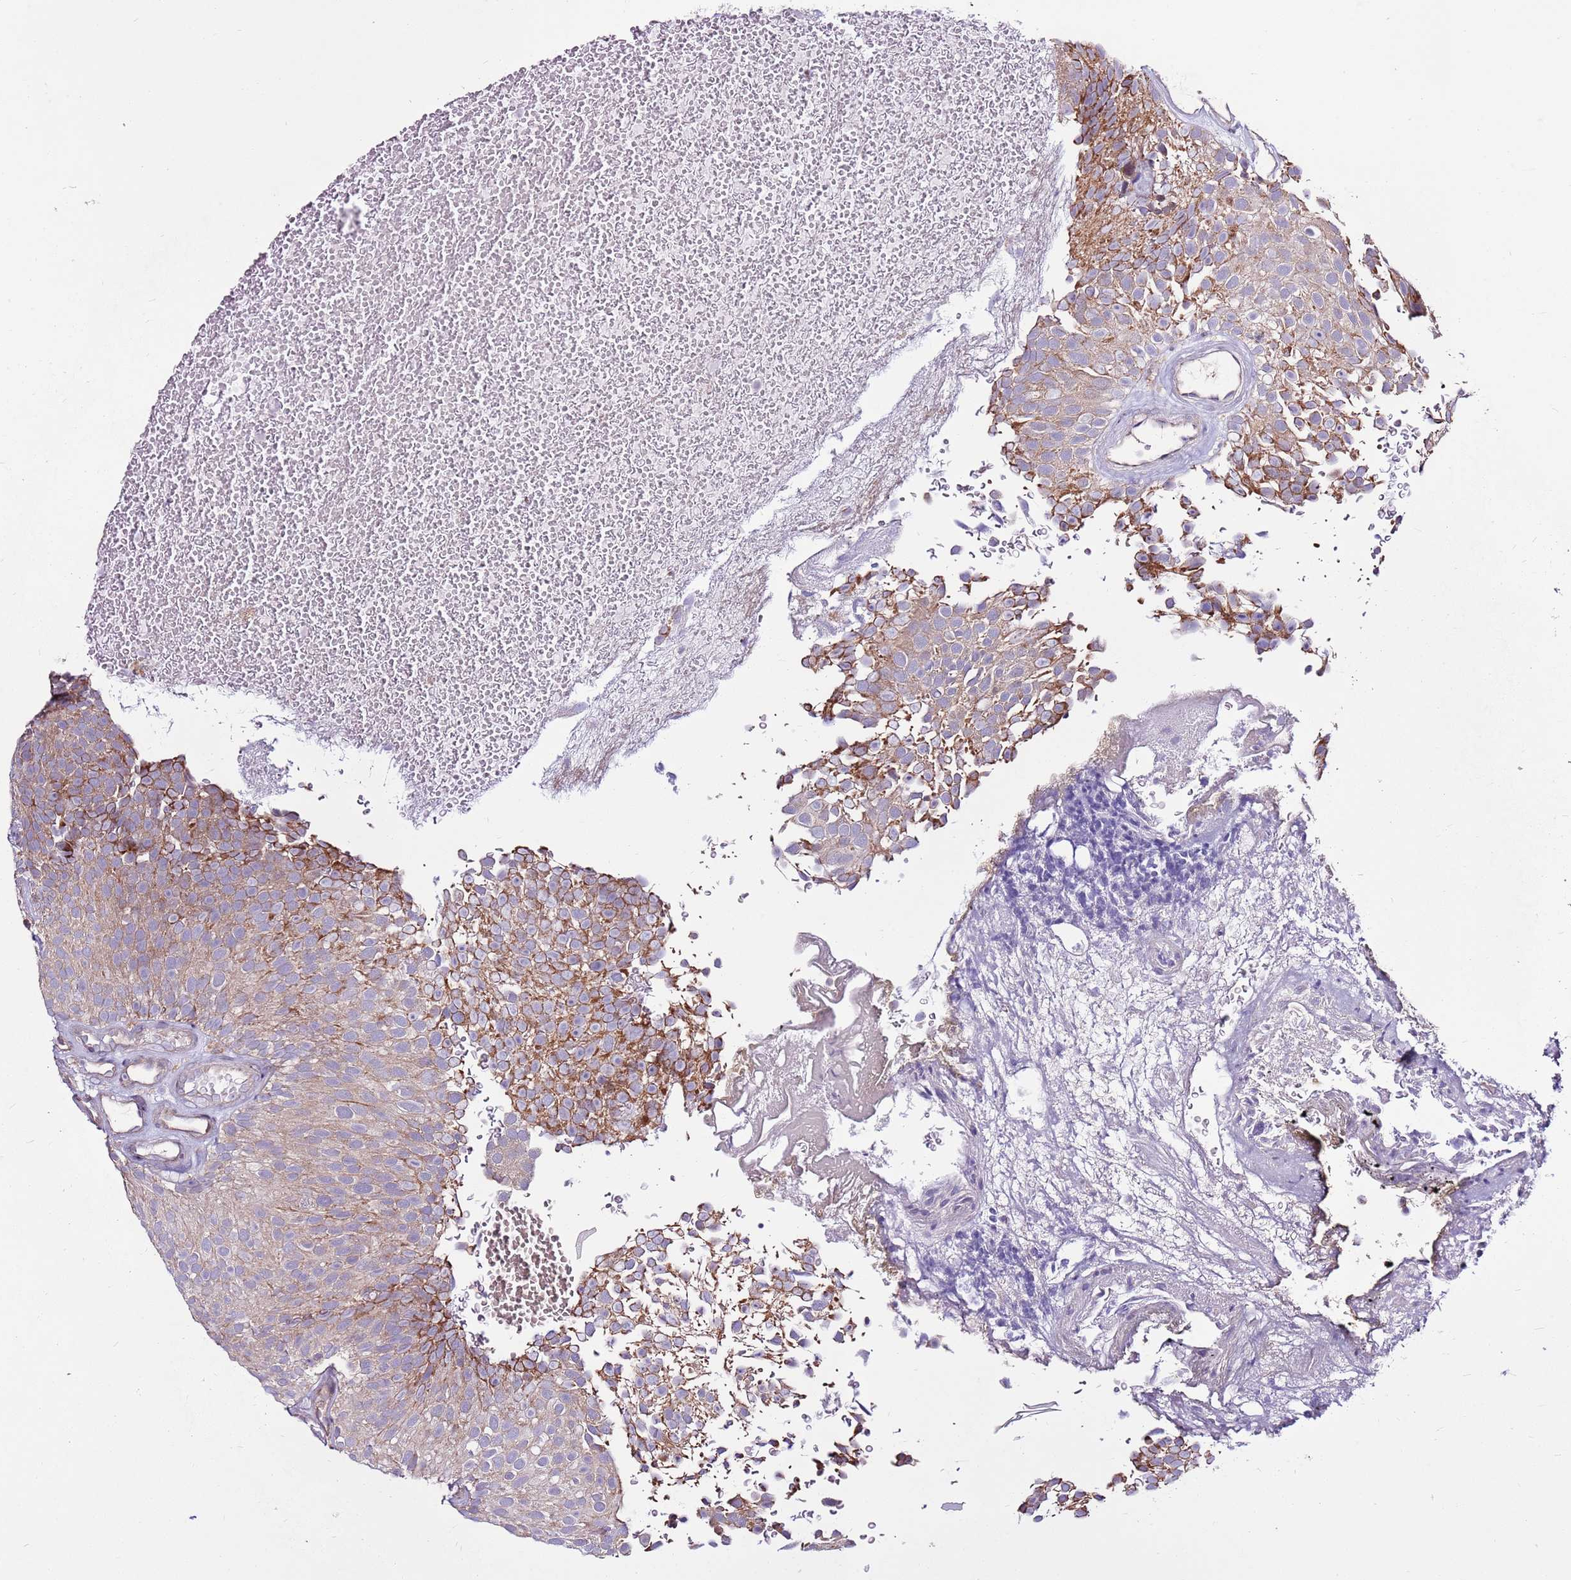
{"staining": {"intensity": "moderate", "quantity": "<25%", "location": "cytoplasmic/membranous"}, "tissue": "urothelial cancer", "cell_type": "Tumor cells", "image_type": "cancer", "snomed": [{"axis": "morphology", "description": "Urothelial carcinoma, Low grade"}, {"axis": "topography", "description": "Urinary bladder"}], "caption": "Protein positivity by immunohistochemistry reveals moderate cytoplasmic/membranous staining in about <25% of tumor cells in low-grade urothelial carcinoma.", "gene": "SMG1", "patient": {"sex": "male", "age": 78}}